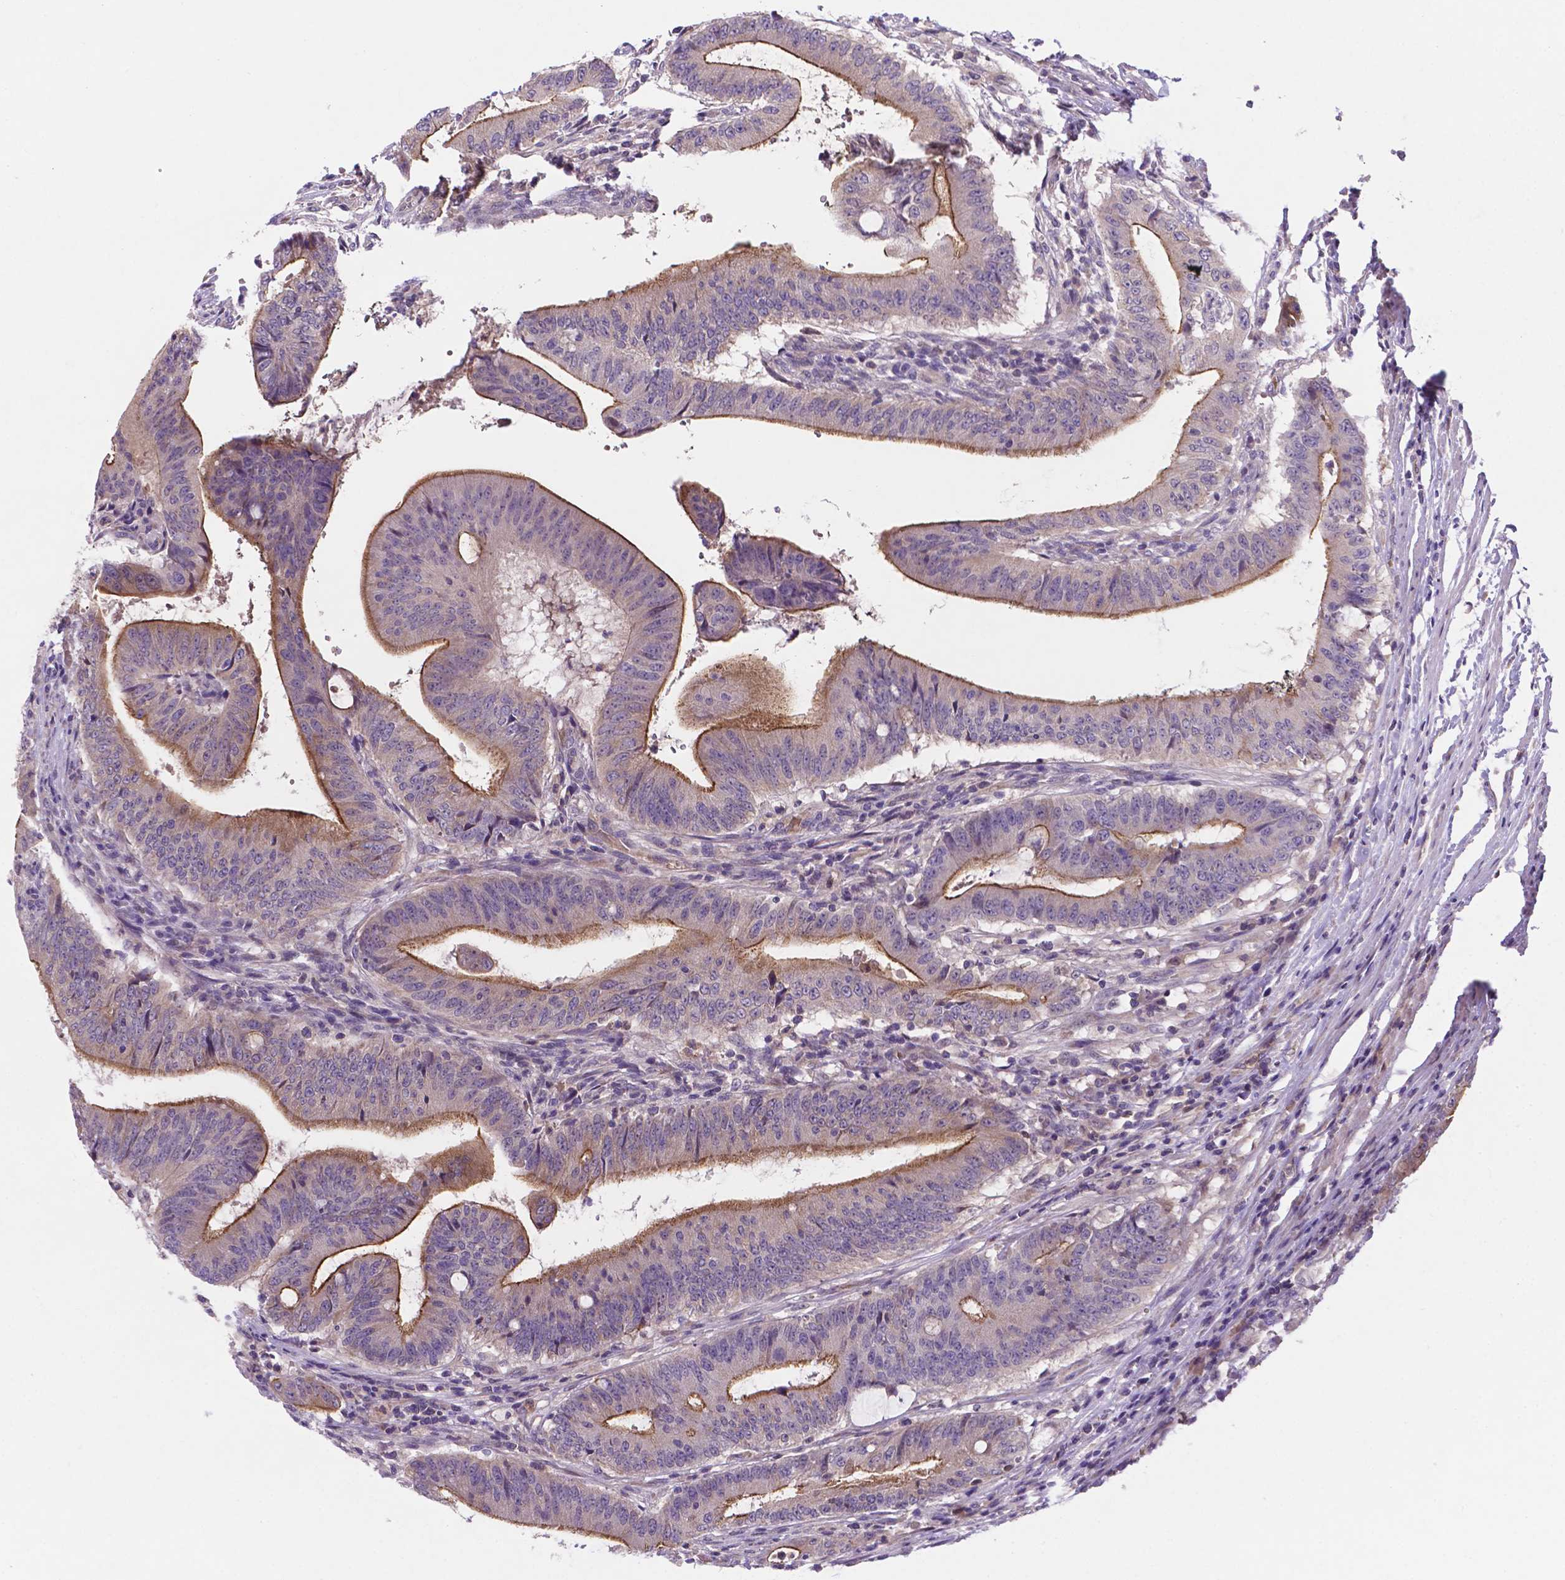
{"staining": {"intensity": "strong", "quantity": ">75%", "location": "cytoplasmic/membranous"}, "tissue": "colorectal cancer", "cell_type": "Tumor cells", "image_type": "cancer", "snomed": [{"axis": "morphology", "description": "Adenocarcinoma, NOS"}, {"axis": "topography", "description": "Colon"}], "caption": "Colorectal adenocarcinoma tissue displays strong cytoplasmic/membranous staining in about >75% of tumor cells, visualized by immunohistochemistry. (DAB (3,3'-diaminobenzidine) = brown stain, brightfield microscopy at high magnification).", "gene": "TM4SF20", "patient": {"sex": "female", "age": 43}}